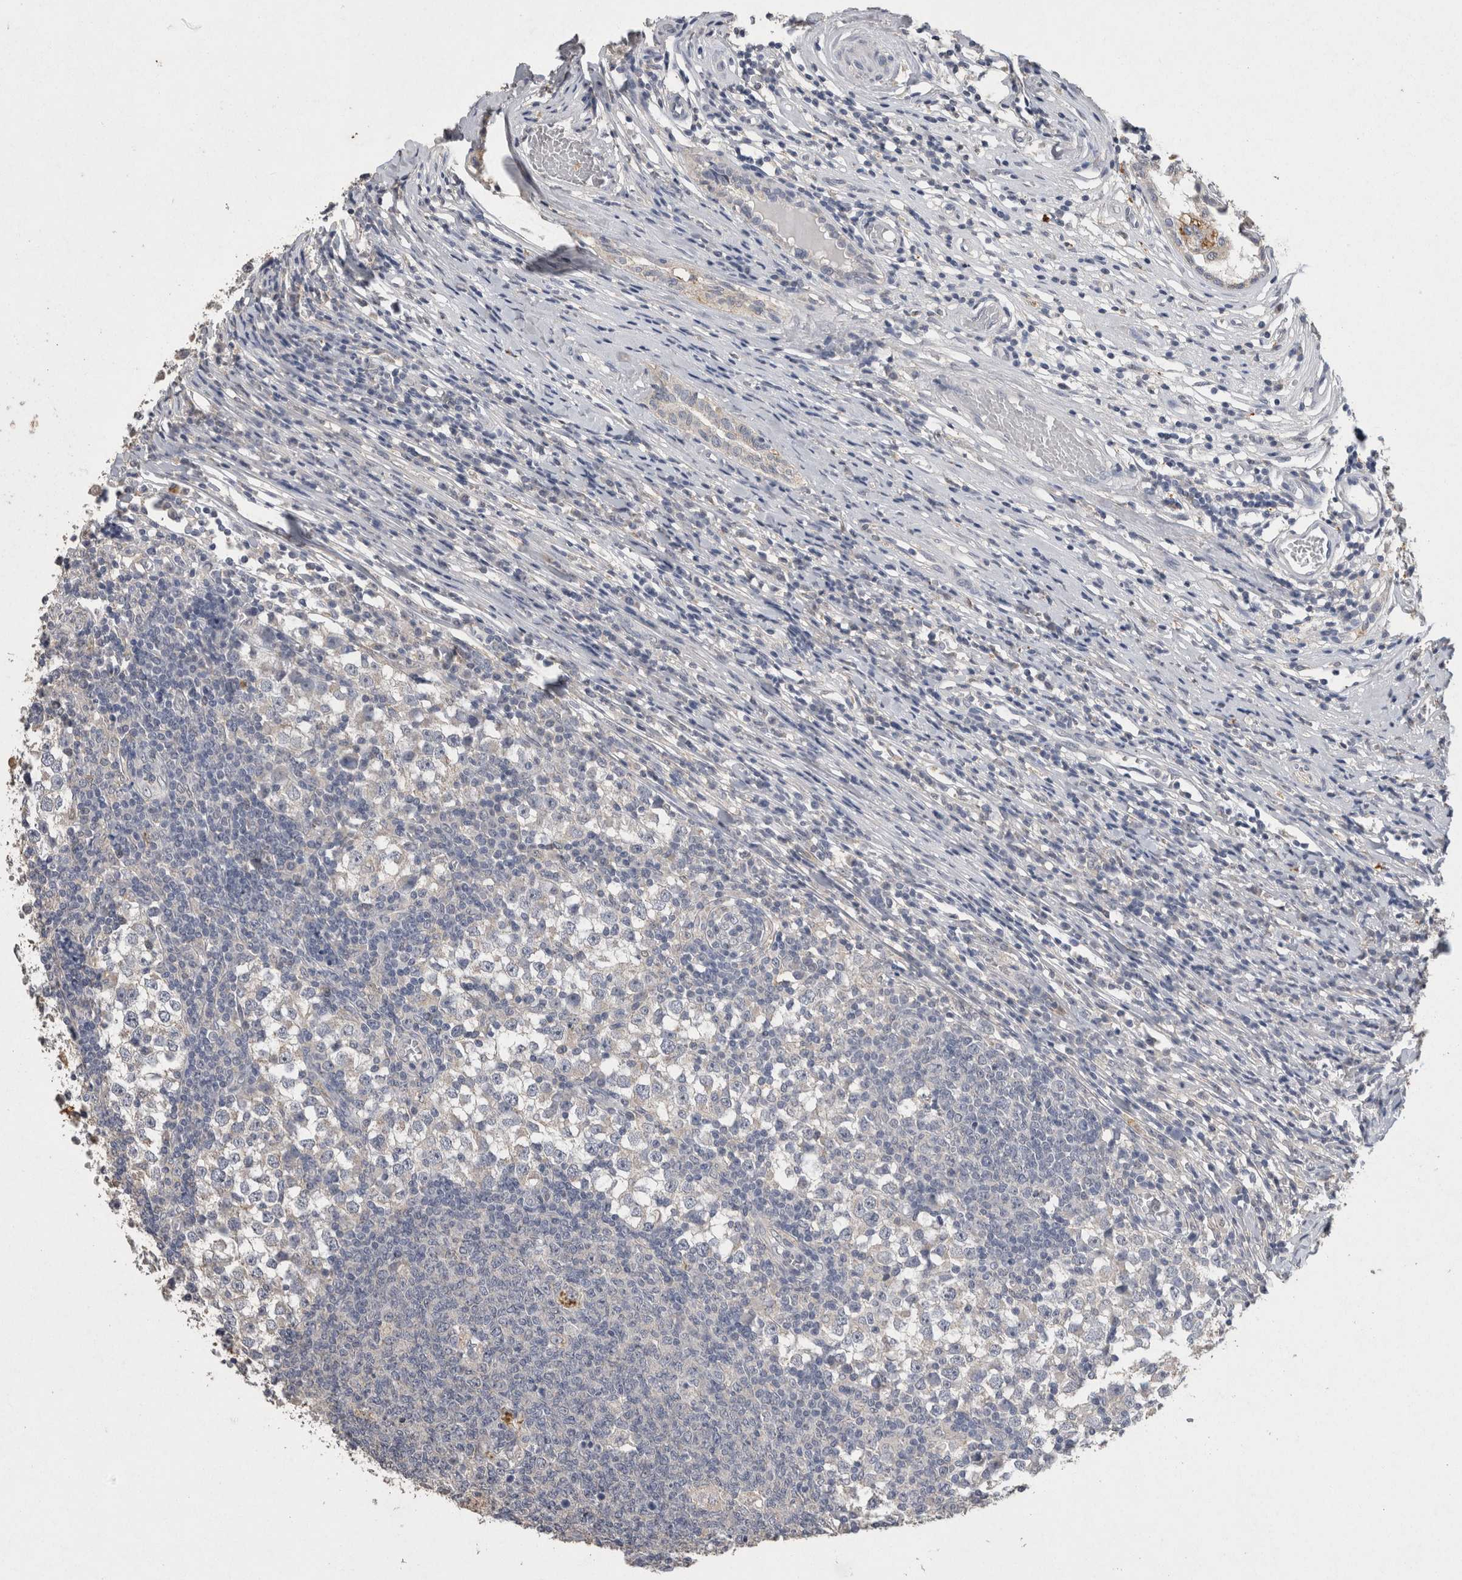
{"staining": {"intensity": "negative", "quantity": "none", "location": "none"}, "tissue": "testis cancer", "cell_type": "Tumor cells", "image_type": "cancer", "snomed": [{"axis": "morphology", "description": "Seminoma, NOS"}, {"axis": "topography", "description": "Testis"}], "caption": "Human testis cancer stained for a protein using immunohistochemistry (IHC) shows no expression in tumor cells.", "gene": "CNTFR", "patient": {"sex": "male", "age": 65}}